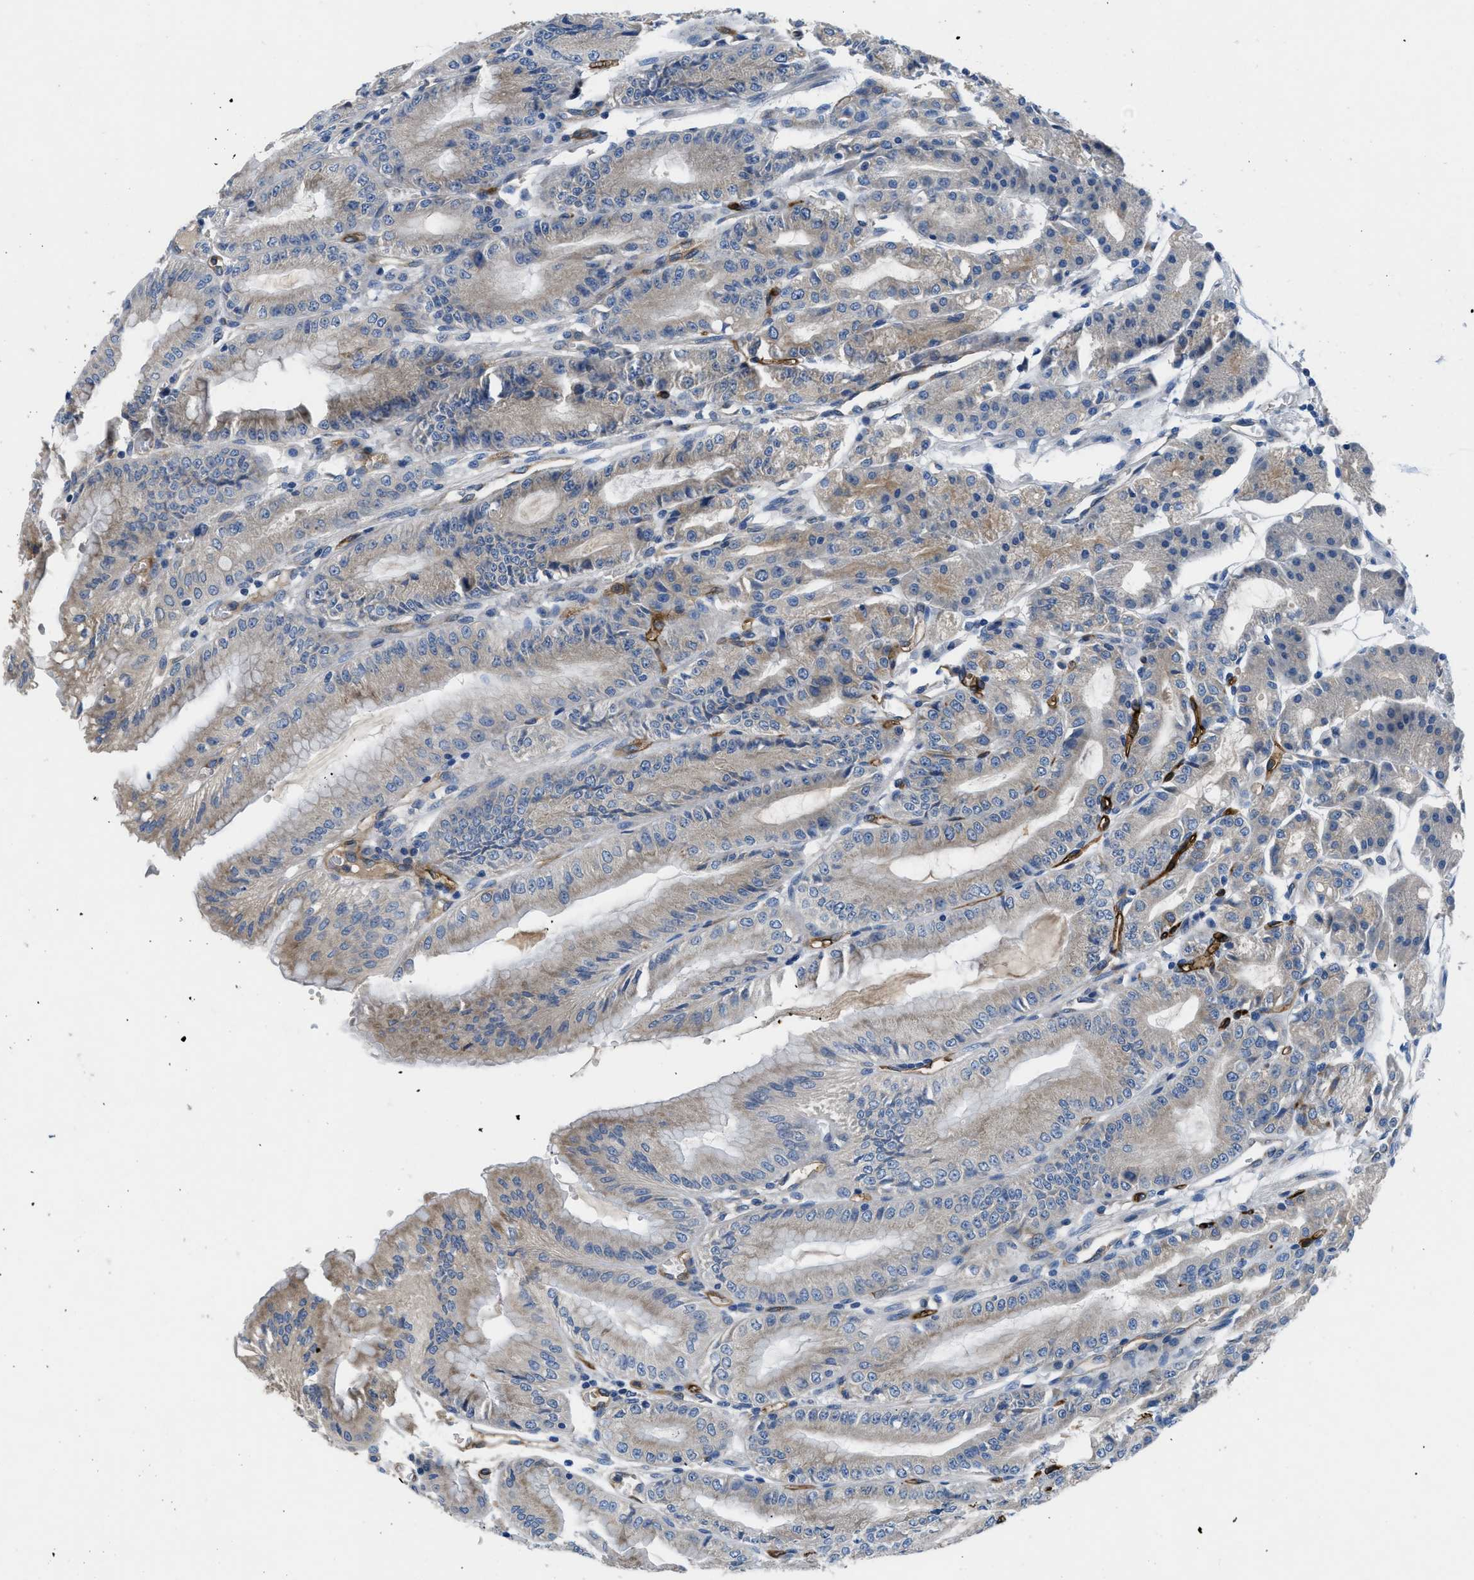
{"staining": {"intensity": "moderate", "quantity": "<25%", "location": "cytoplasmic/membranous"}, "tissue": "stomach", "cell_type": "Glandular cells", "image_type": "normal", "snomed": [{"axis": "morphology", "description": "Normal tissue, NOS"}, {"axis": "topography", "description": "Stomach, lower"}], "caption": "About <25% of glandular cells in normal stomach reveal moderate cytoplasmic/membranous protein positivity as visualized by brown immunohistochemical staining.", "gene": "PGR", "patient": {"sex": "male", "age": 71}}